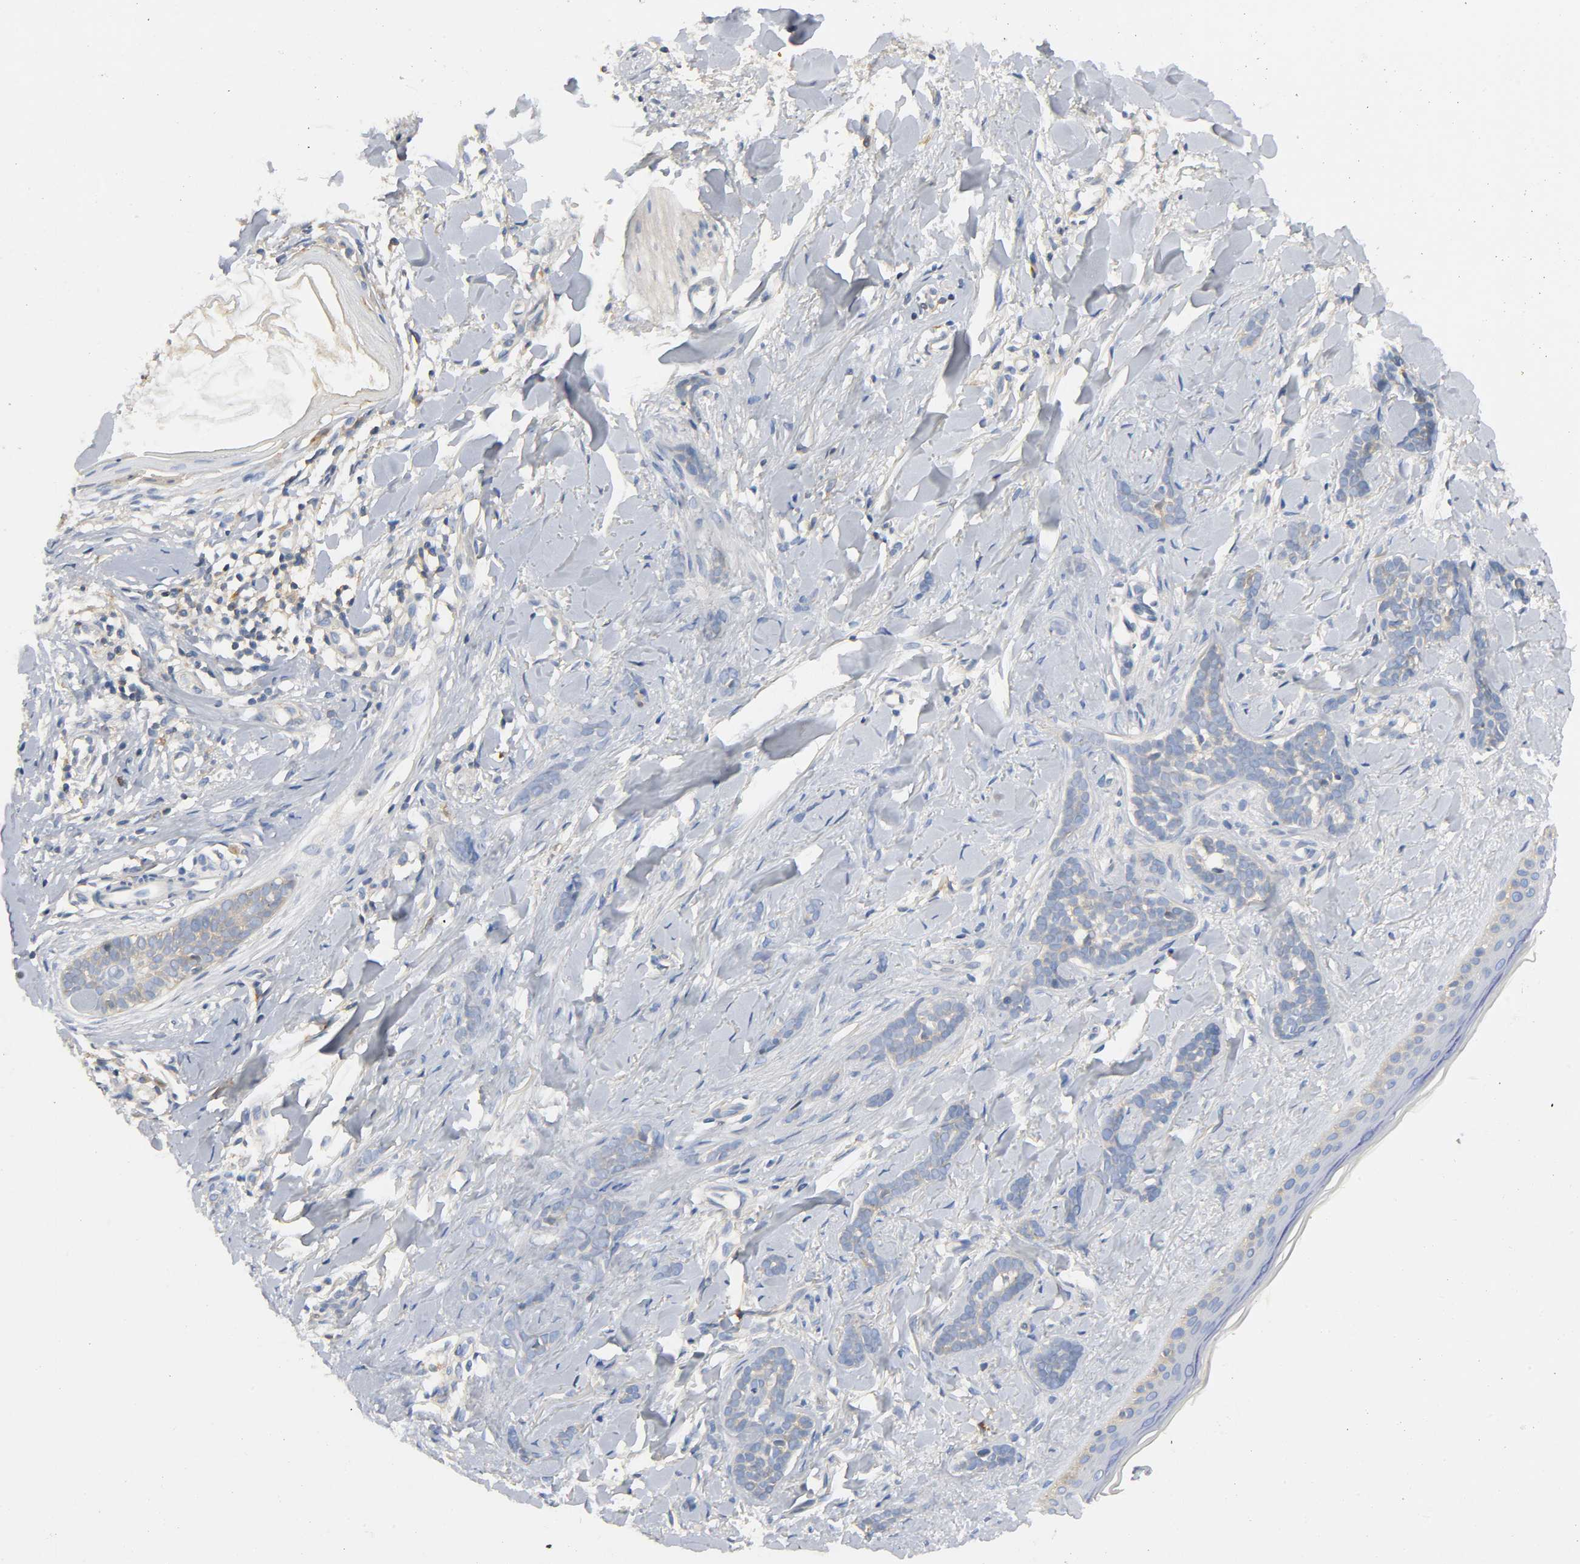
{"staining": {"intensity": "negative", "quantity": "none", "location": "none"}, "tissue": "skin cancer", "cell_type": "Tumor cells", "image_type": "cancer", "snomed": [{"axis": "morphology", "description": "Basal cell carcinoma"}, {"axis": "topography", "description": "Skin"}], "caption": "The micrograph demonstrates no significant expression in tumor cells of skin cancer.", "gene": "SRC", "patient": {"sex": "female", "age": 37}}